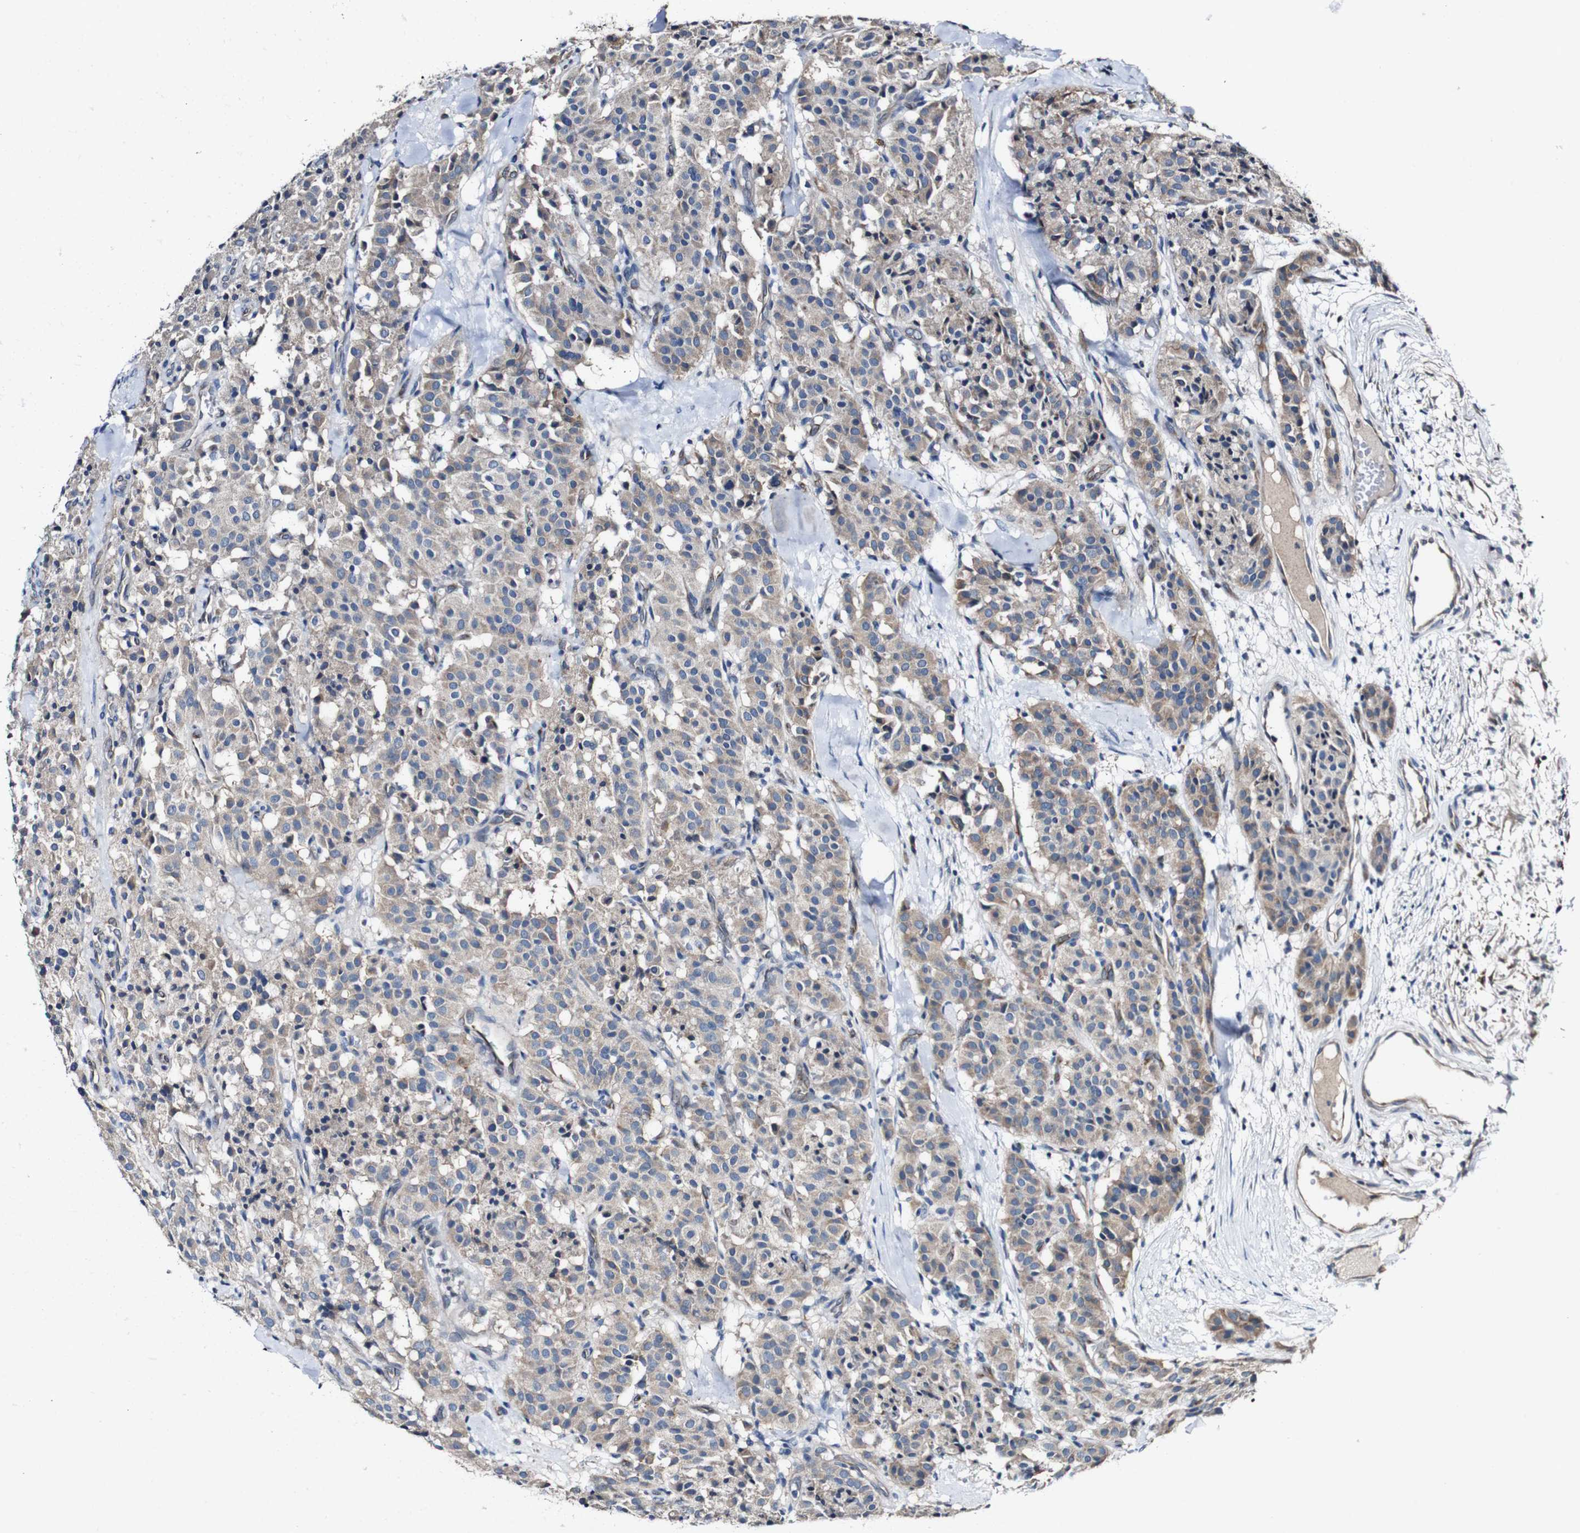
{"staining": {"intensity": "weak", "quantity": ">75%", "location": "cytoplasmic/membranous"}, "tissue": "carcinoid", "cell_type": "Tumor cells", "image_type": "cancer", "snomed": [{"axis": "morphology", "description": "Carcinoid, malignant, NOS"}, {"axis": "topography", "description": "Lung"}], "caption": "High-magnification brightfield microscopy of carcinoid (malignant) stained with DAB (brown) and counterstained with hematoxylin (blue). tumor cells exhibit weak cytoplasmic/membranous positivity is present in about>75% of cells. The protein of interest is stained brown, and the nuclei are stained in blue (DAB IHC with brightfield microscopy, high magnification).", "gene": "GRAMD1A", "patient": {"sex": "male", "age": 30}}